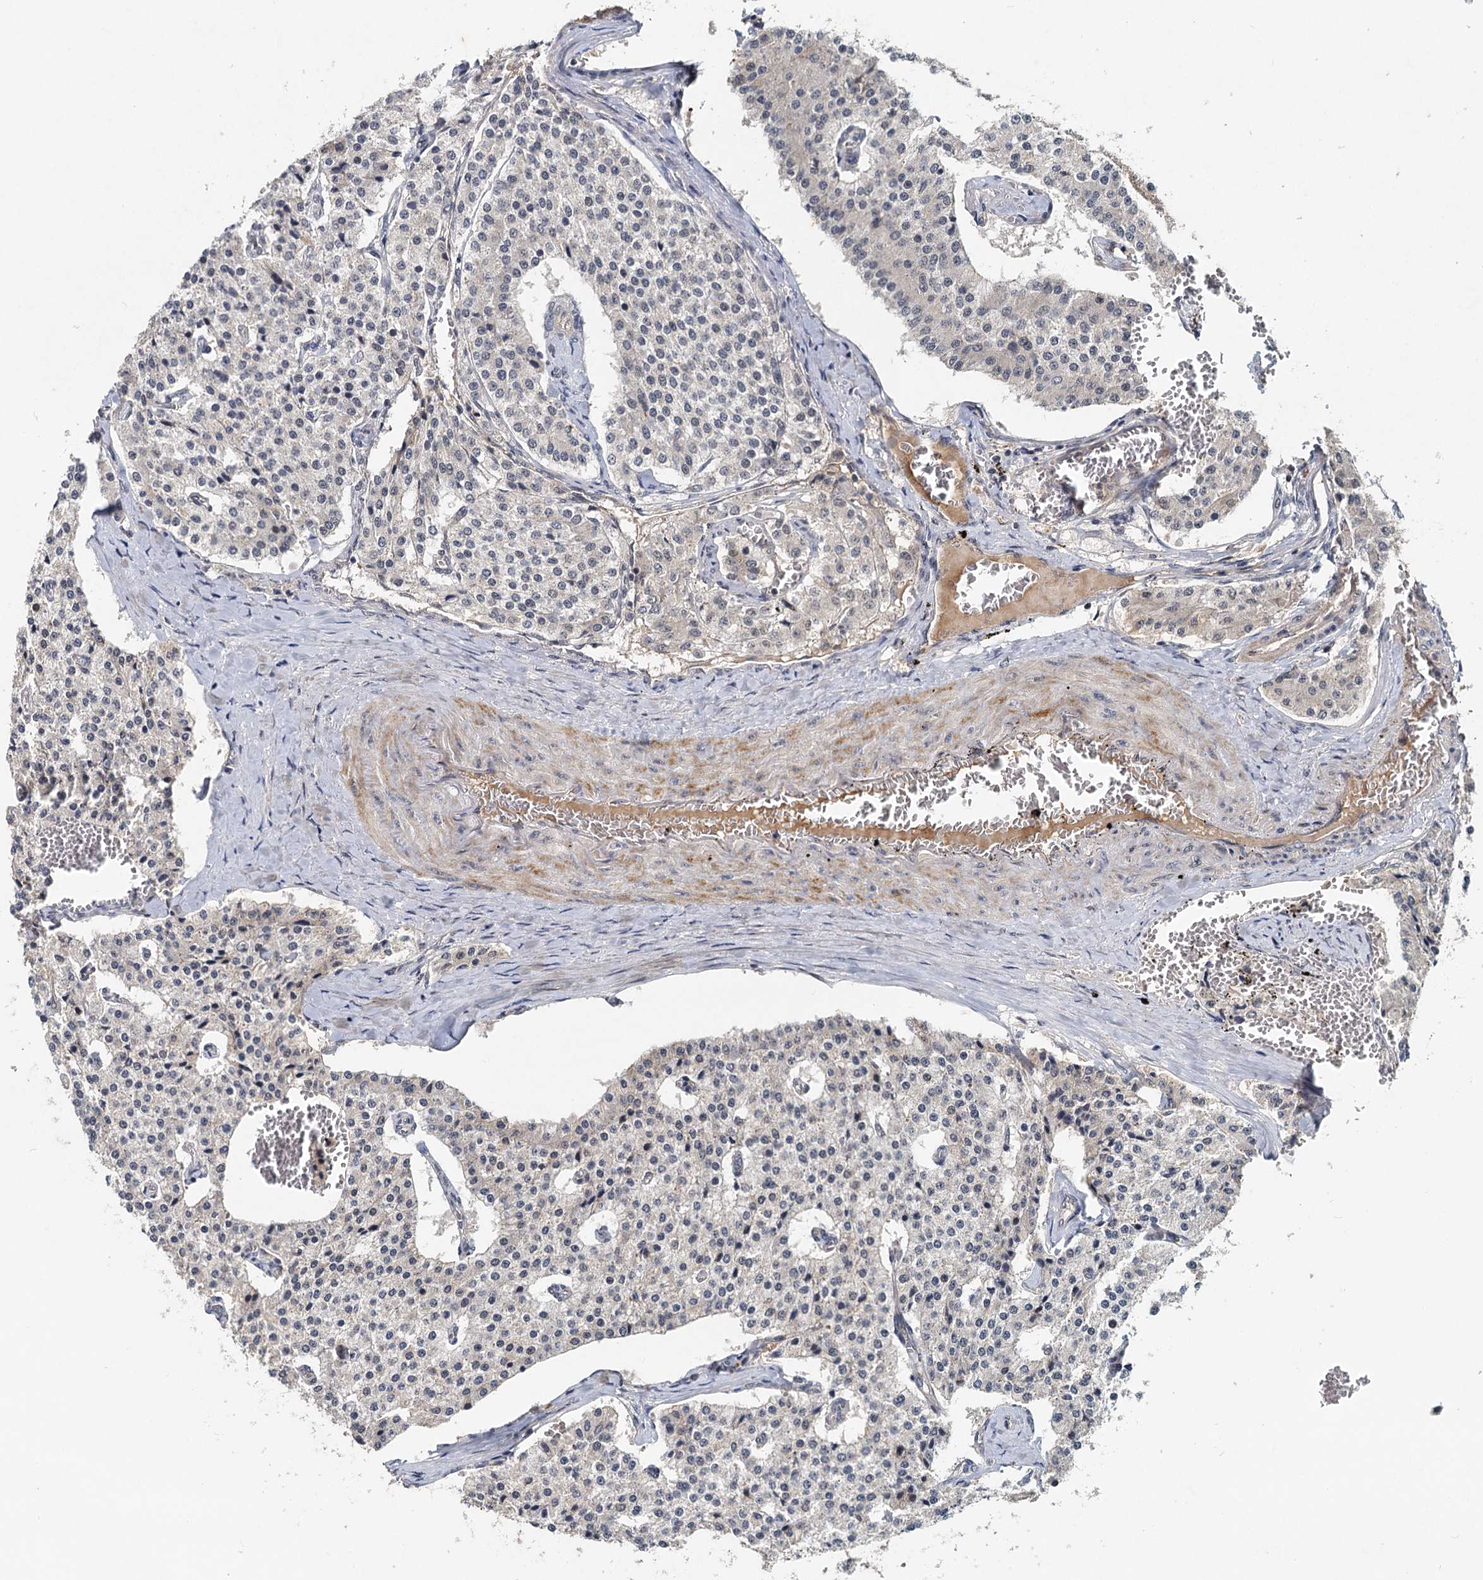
{"staining": {"intensity": "negative", "quantity": "none", "location": "none"}, "tissue": "carcinoid", "cell_type": "Tumor cells", "image_type": "cancer", "snomed": [{"axis": "morphology", "description": "Carcinoid, malignant, NOS"}, {"axis": "topography", "description": "Colon"}], "caption": "High power microscopy histopathology image of an immunohistochemistry image of malignant carcinoid, revealing no significant positivity in tumor cells.", "gene": "RITA1", "patient": {"sex": "female", "age": 52}}